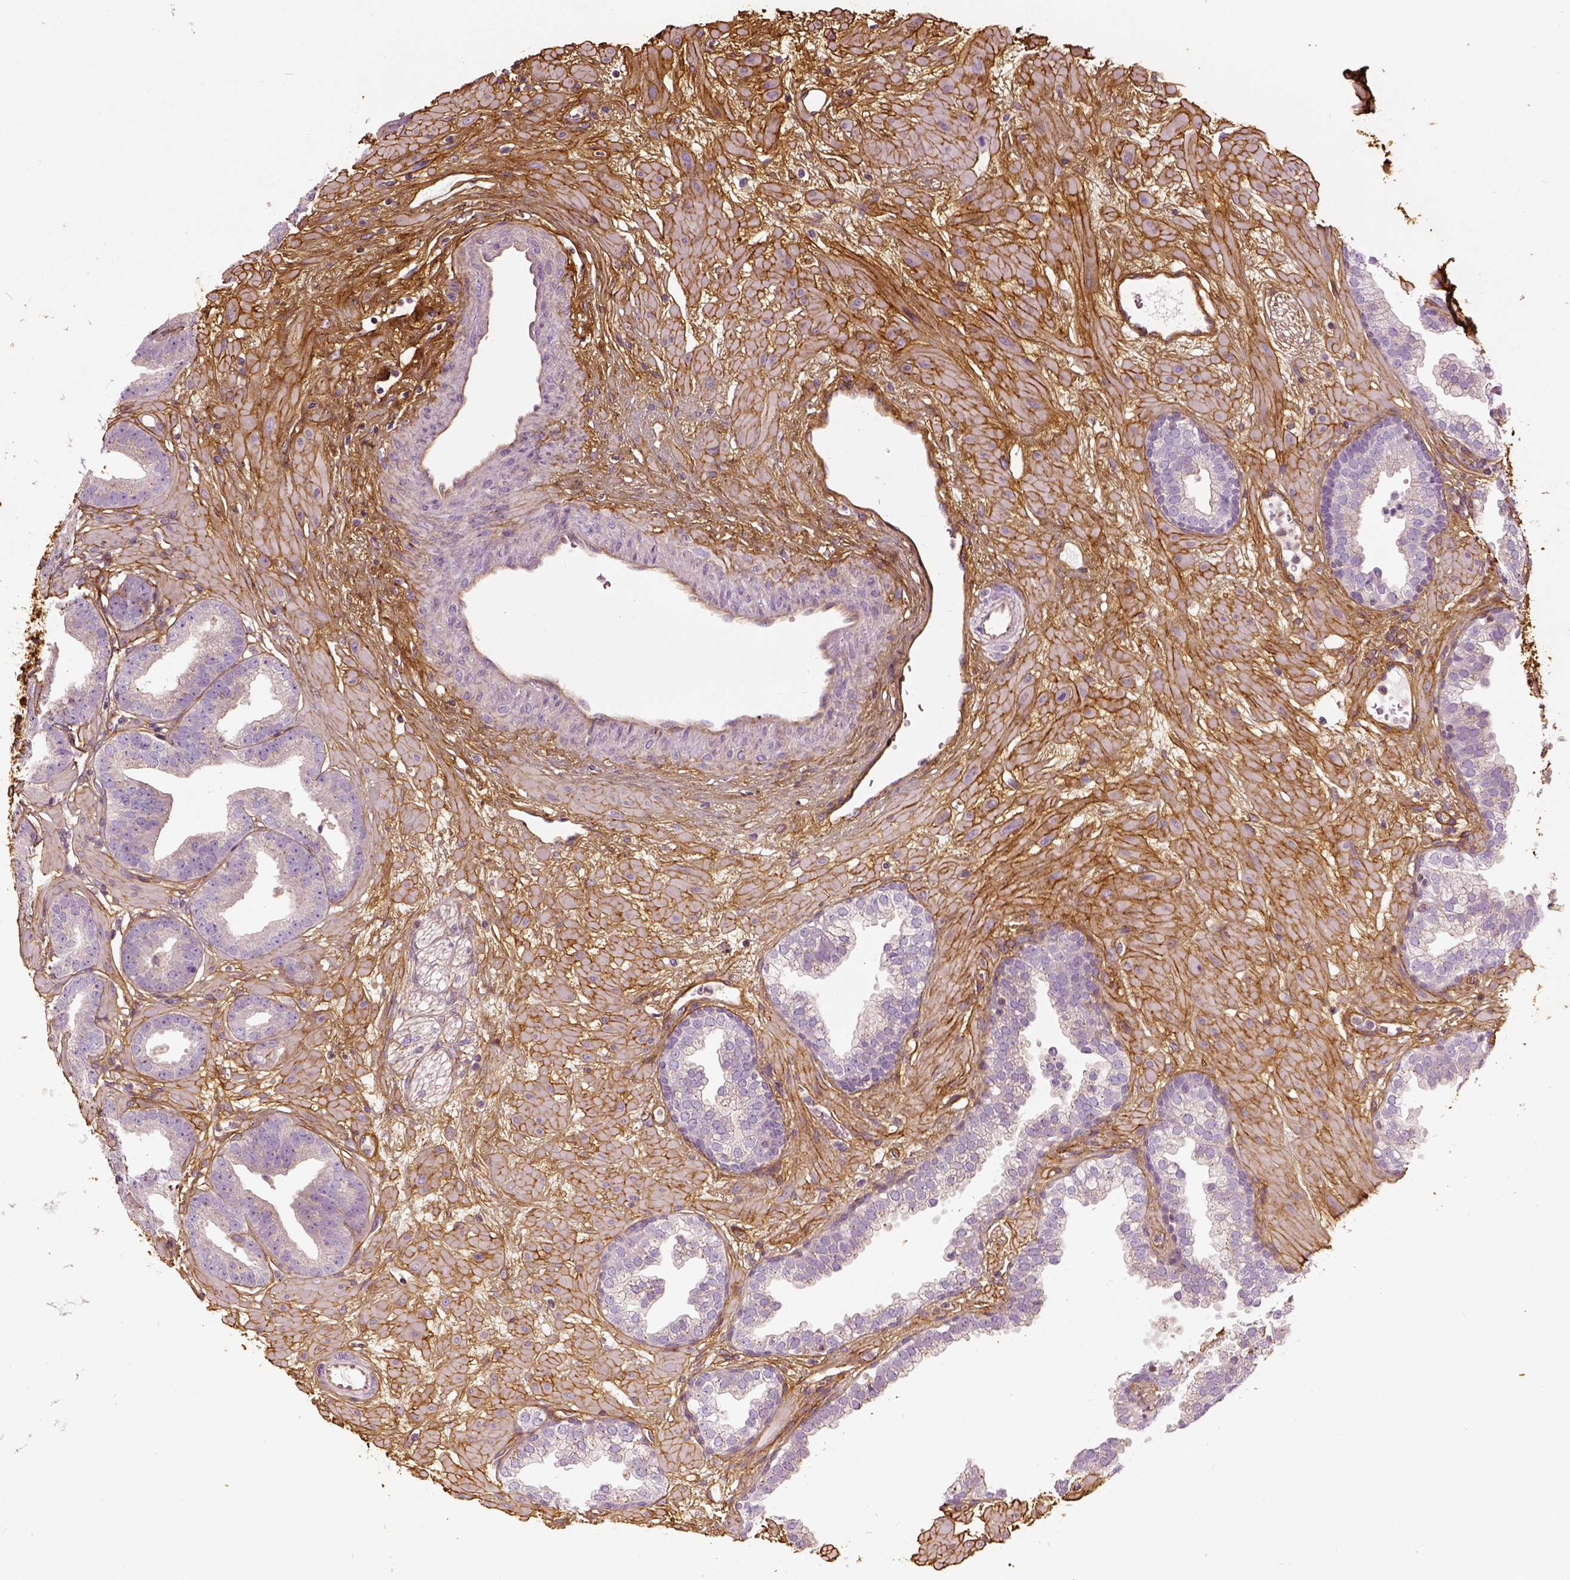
{"staining": {"intensity": "negative", "quantity": "none", "location": "none"}, "tissue": "prostate cancer", "cell_type": "Tumor cells", "image_type": "cancer", "snomed": [{"axis": "morphology", "description": "Adenocarcinoma, Low grade"}, {"axis": "topography", "description": "Prostate"}], "caption": "Immunohistochemistry of human prostate adenocarcinoma (low-grade) demonstrates no positivity in tumor cells.", "gene": "COL6A2", "patient": {"sex": "male", "age": 68}}